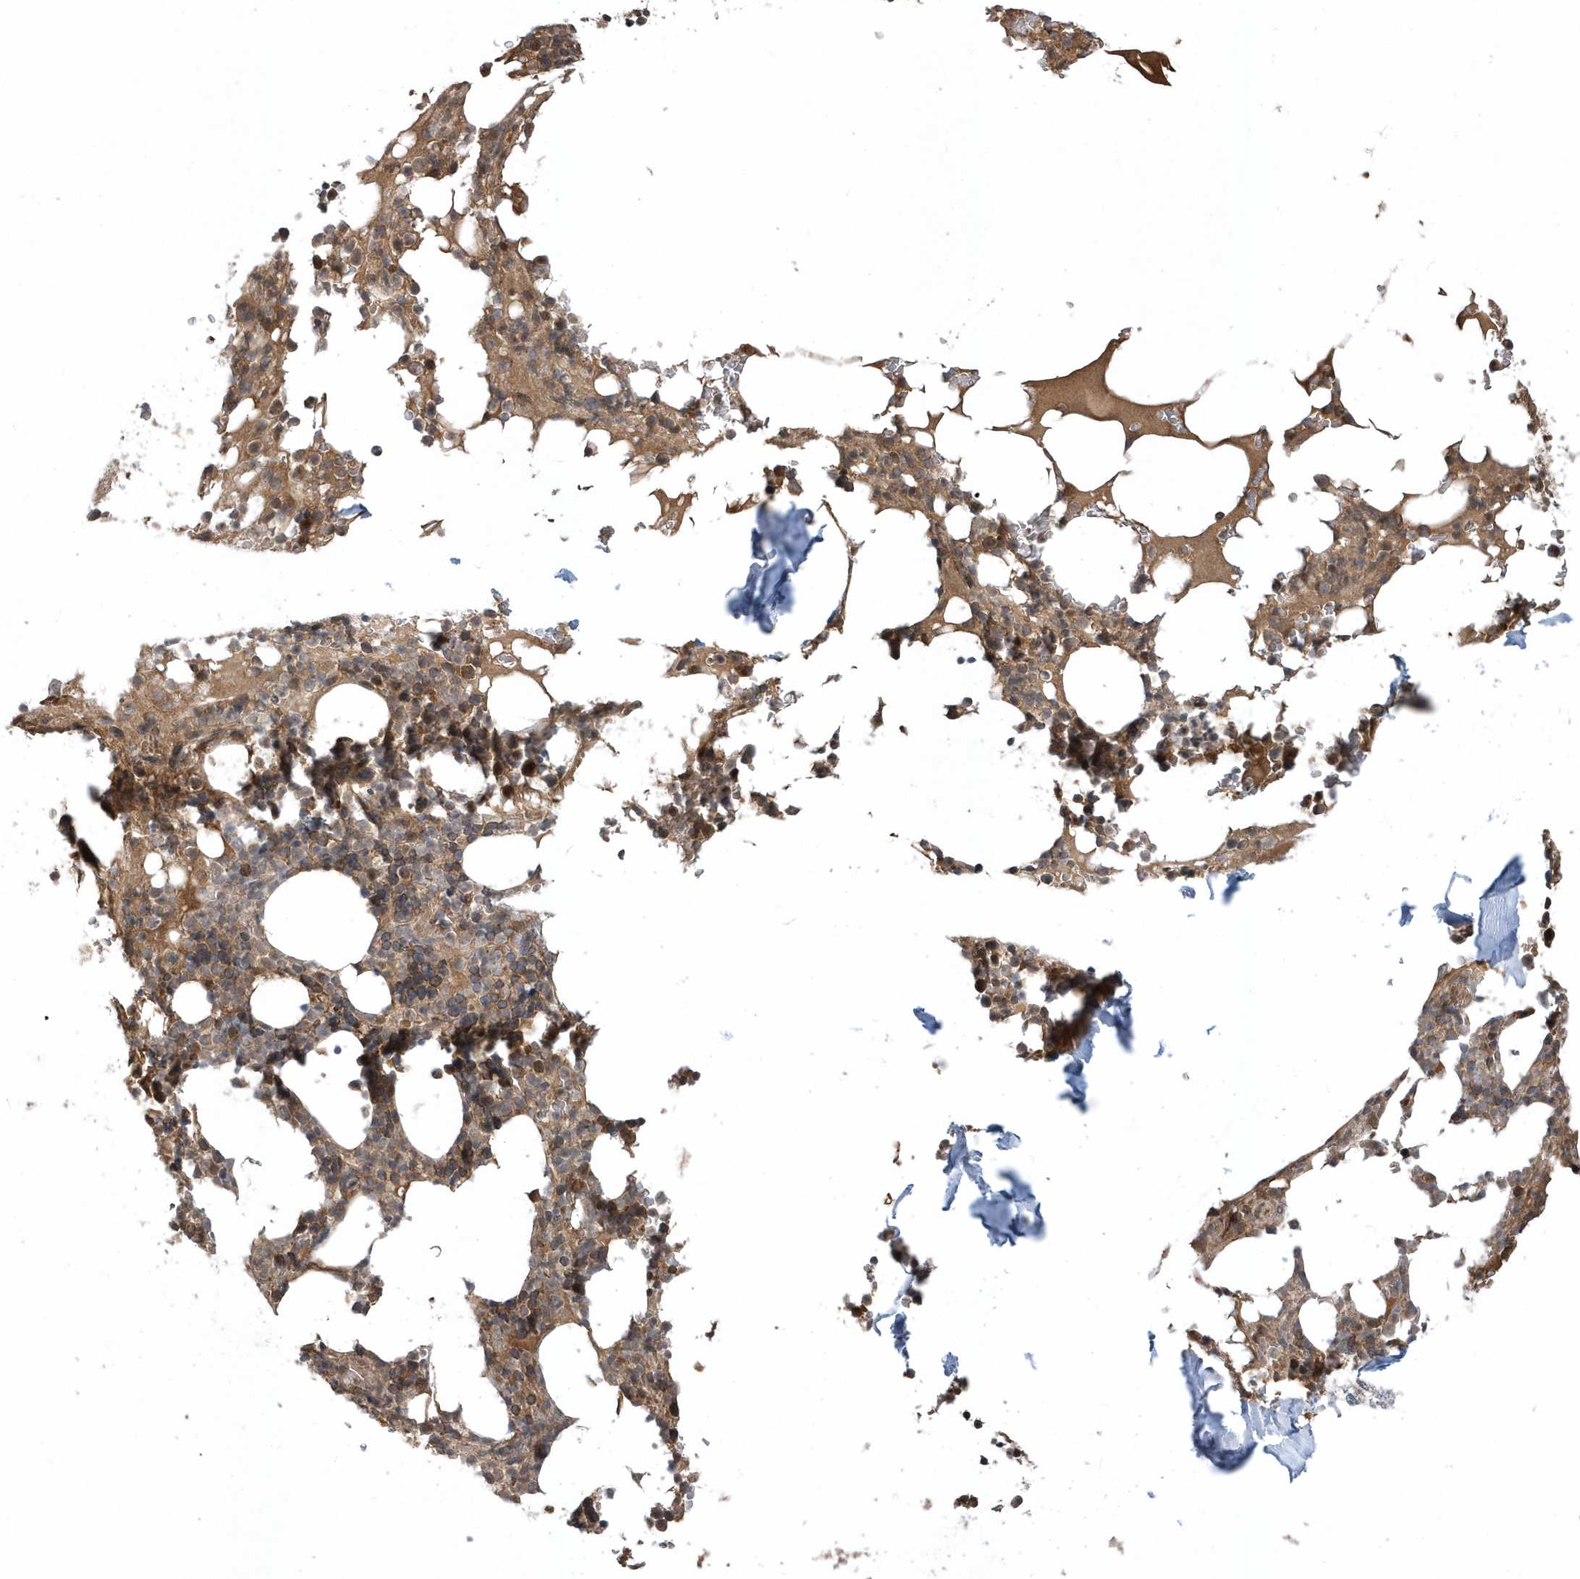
{"staining": {"intensity": "moderate", "quantity": ">75%", "location": "cytoplasmic/membranous"}, "tissue": "bone marrow", "cell_type": "Hematopoietic cells", "image_type": "normal", "snomed": [{"axis": "morphology", "description": "Normal tissue, NOS"}, {"axis": "topography", "description": "Bone marrow"}], "caption": "Moderate cytoplasmic/membranous protein positivity is present in about >75% of hematopoietic cells in bone marrow. Nuclei are stained in blue.", "gene": "HMGCS1", "patient": {"sex": "male", "age": 58}}